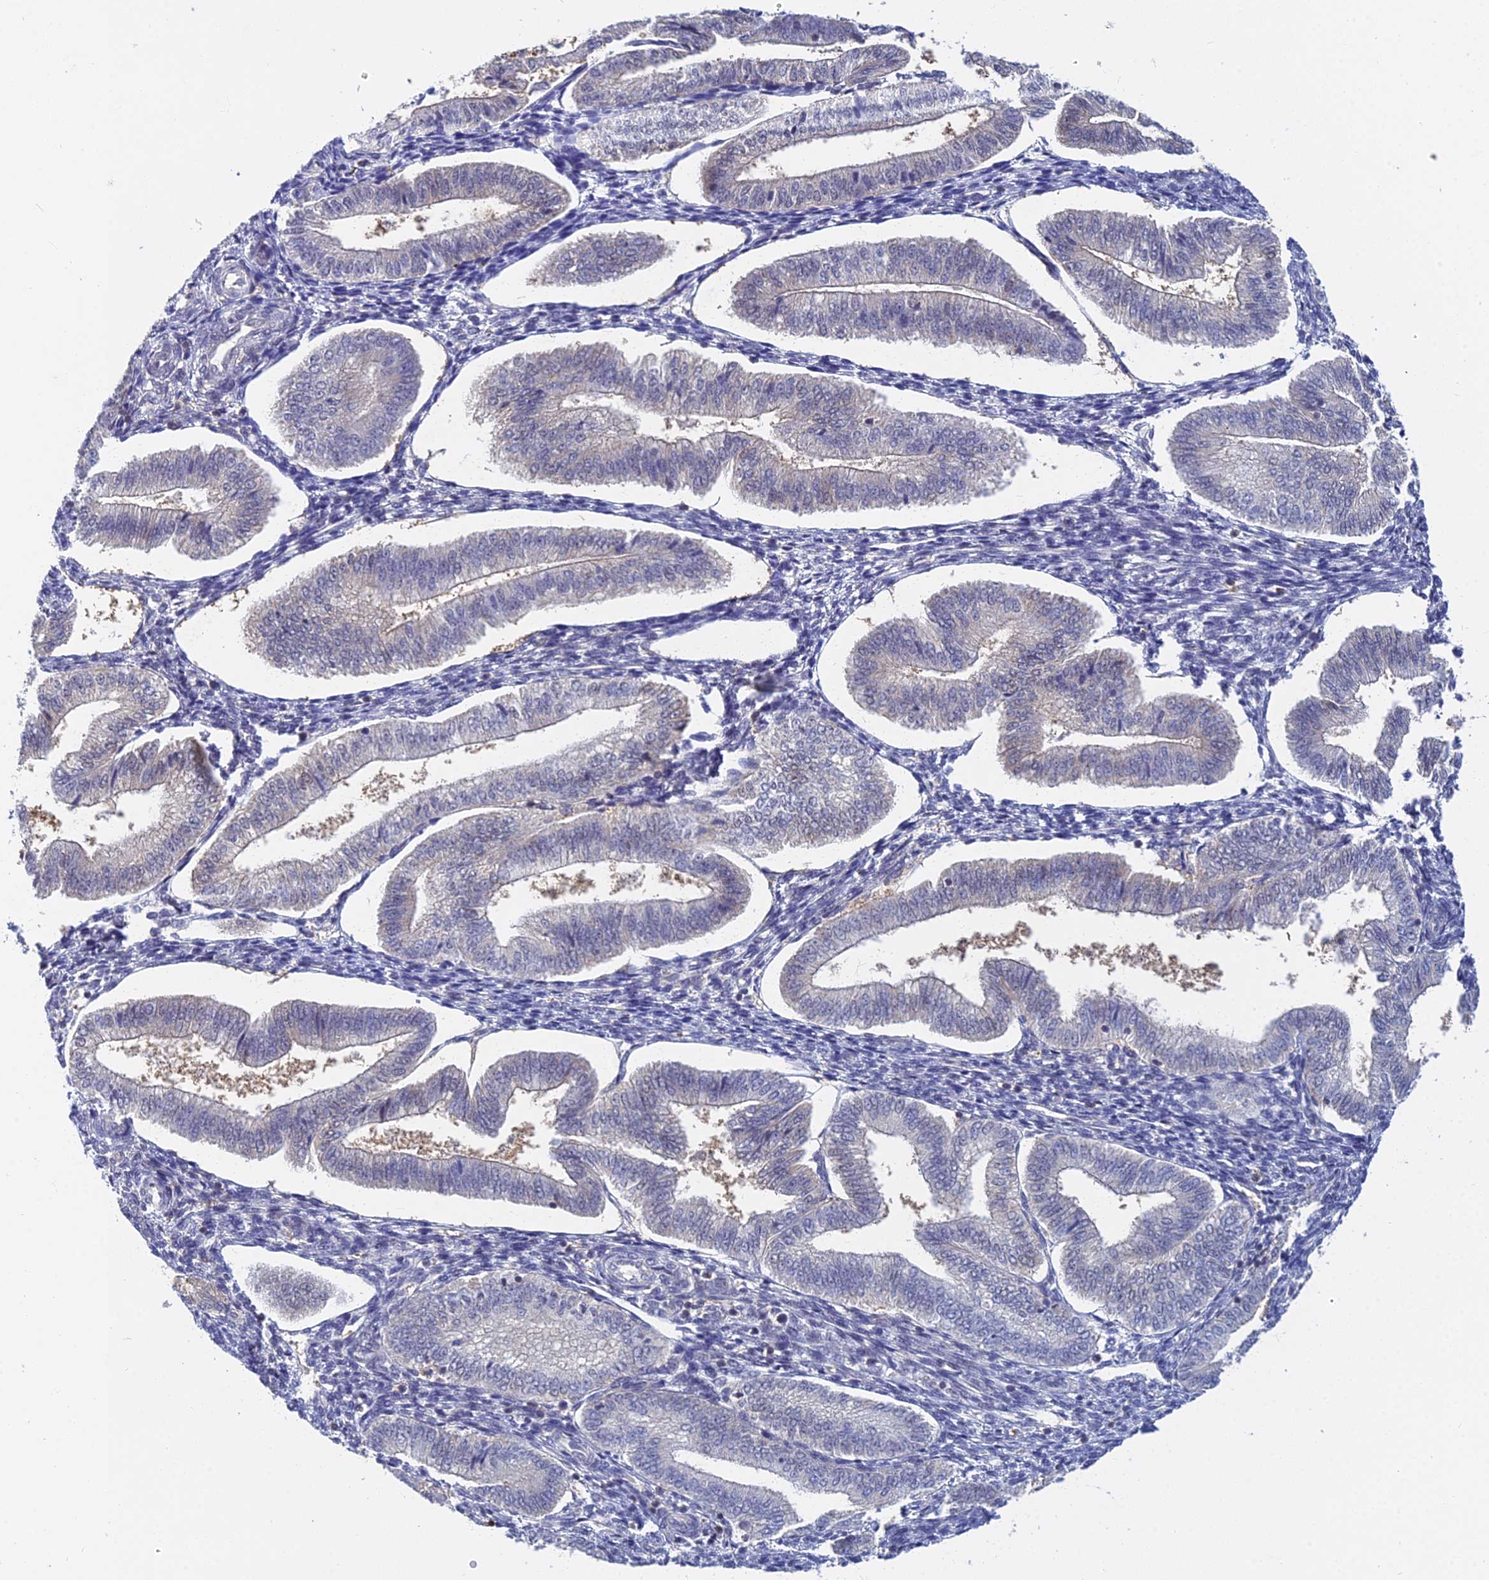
{"staining": {"intensity": "negative", "quantity": "none", "location": "none"}, "tissue": "endometrium", "cell_type": "Cells in endometrial stroma", "image_type": "normal", "snomed": [{"axis": "morphology", "description": "Normal tissue, NOS"}, {"axis": "topography", "description": "Endometrium"}], "caption": "An IHC micrograph of unremarkable endometrium is shown. There is no staining in cells in endometrial stroma of endometrium. (Brightfield microscopy of DAB (3,3'-diaminobenzidine) immunohistochemistry (IHC) at high magnification).", "gene": "B3GALT4", "patient": {"sex": "female", "age": 34}}